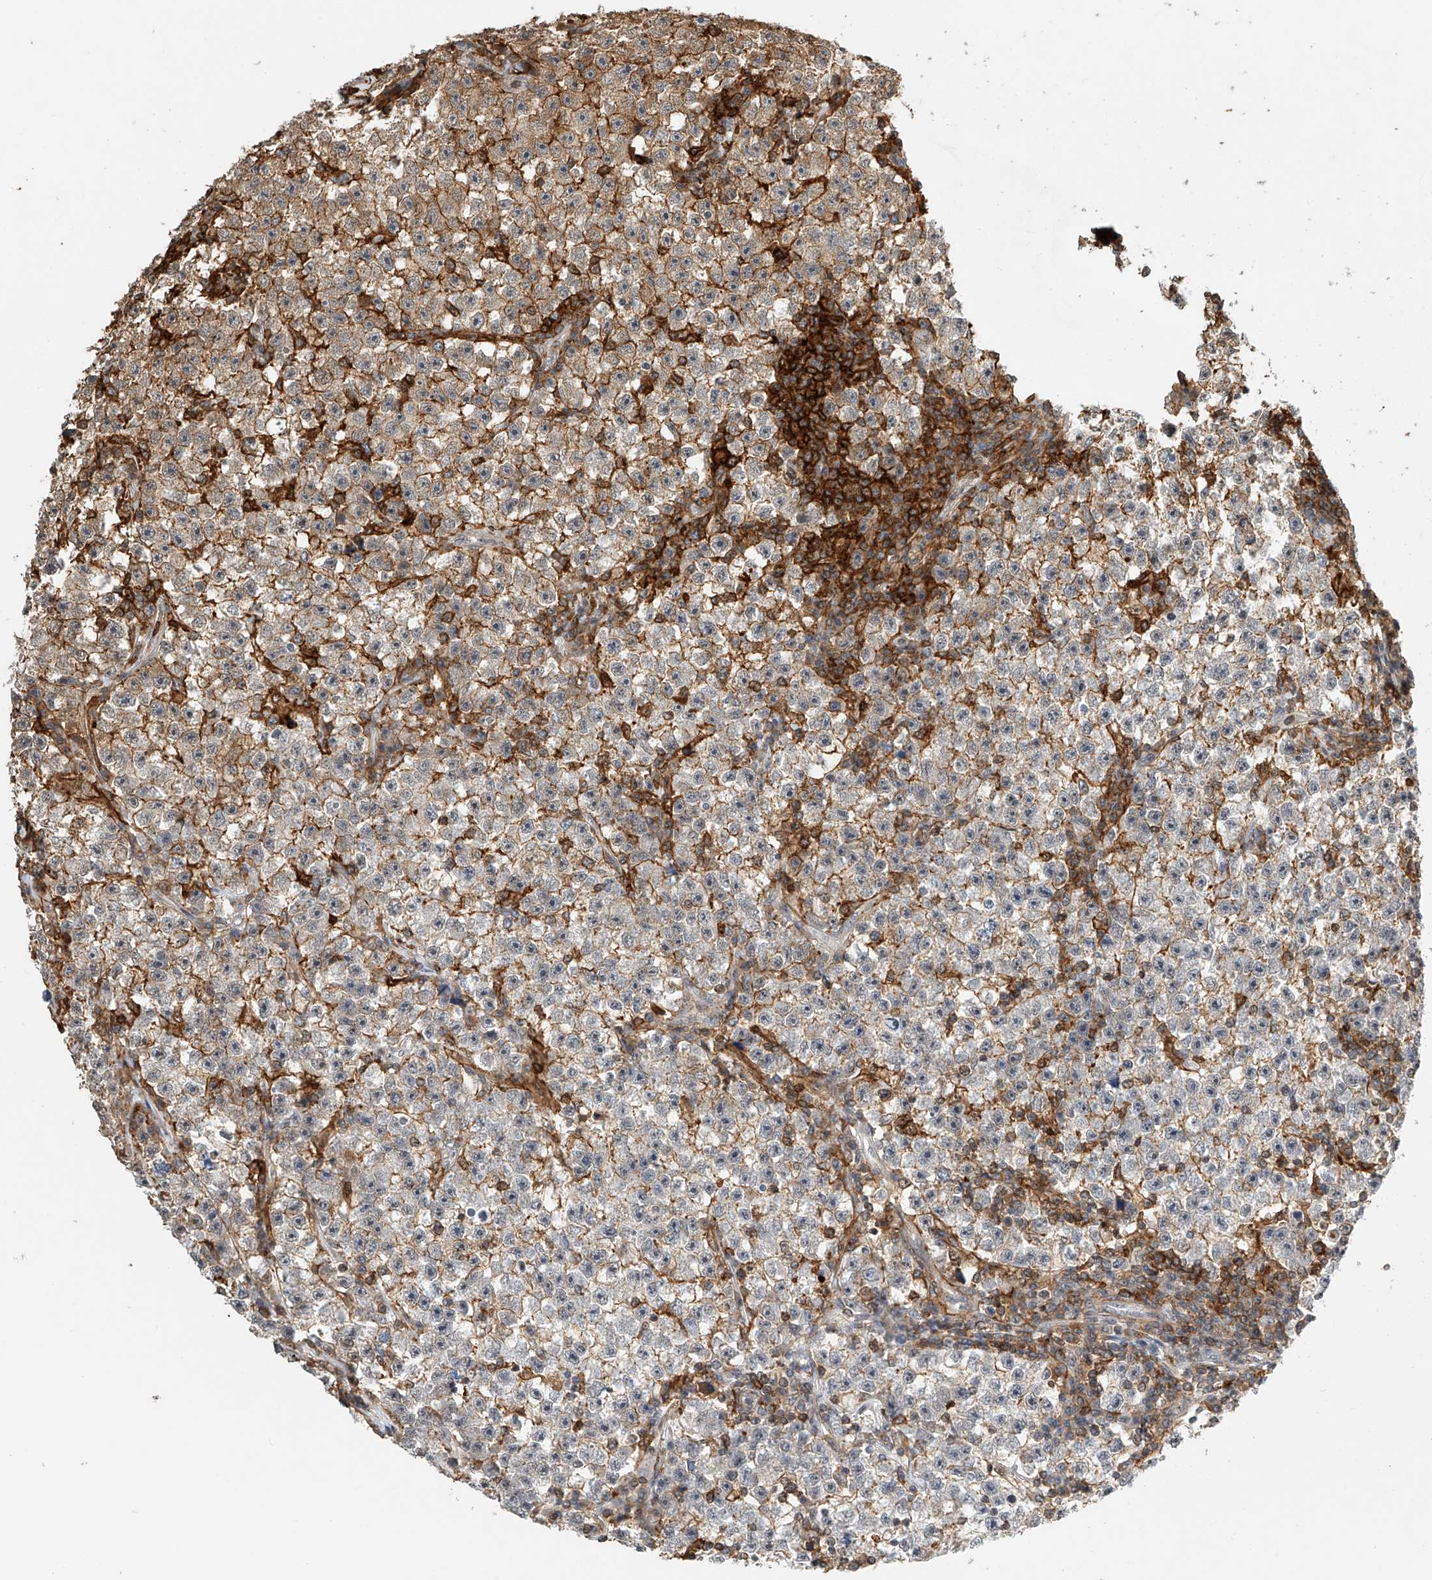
{"staining": {"intensity": "moderate", "quantity": "<25%", "location": "cytoplasmic/membranous"}, "tissue": "testis cancer", "cell_type": "Tumor cells", "image_type": "cancer", "snomed": [{"axis": "morphology", "description": "Seminoma, NOS"}, {"axis": "topography", "description": "Testis"}], "caption": "Seminoma (testis) was stained to show a protein in brown. There is low levels of moderate cytoplasmic/membranous staining in about <25% of tumor cells. (DAB IHC with brightfield microscopy, high magnification).", "gene": "MICAL1", "patient": {"sex": "male", "age": 22}}